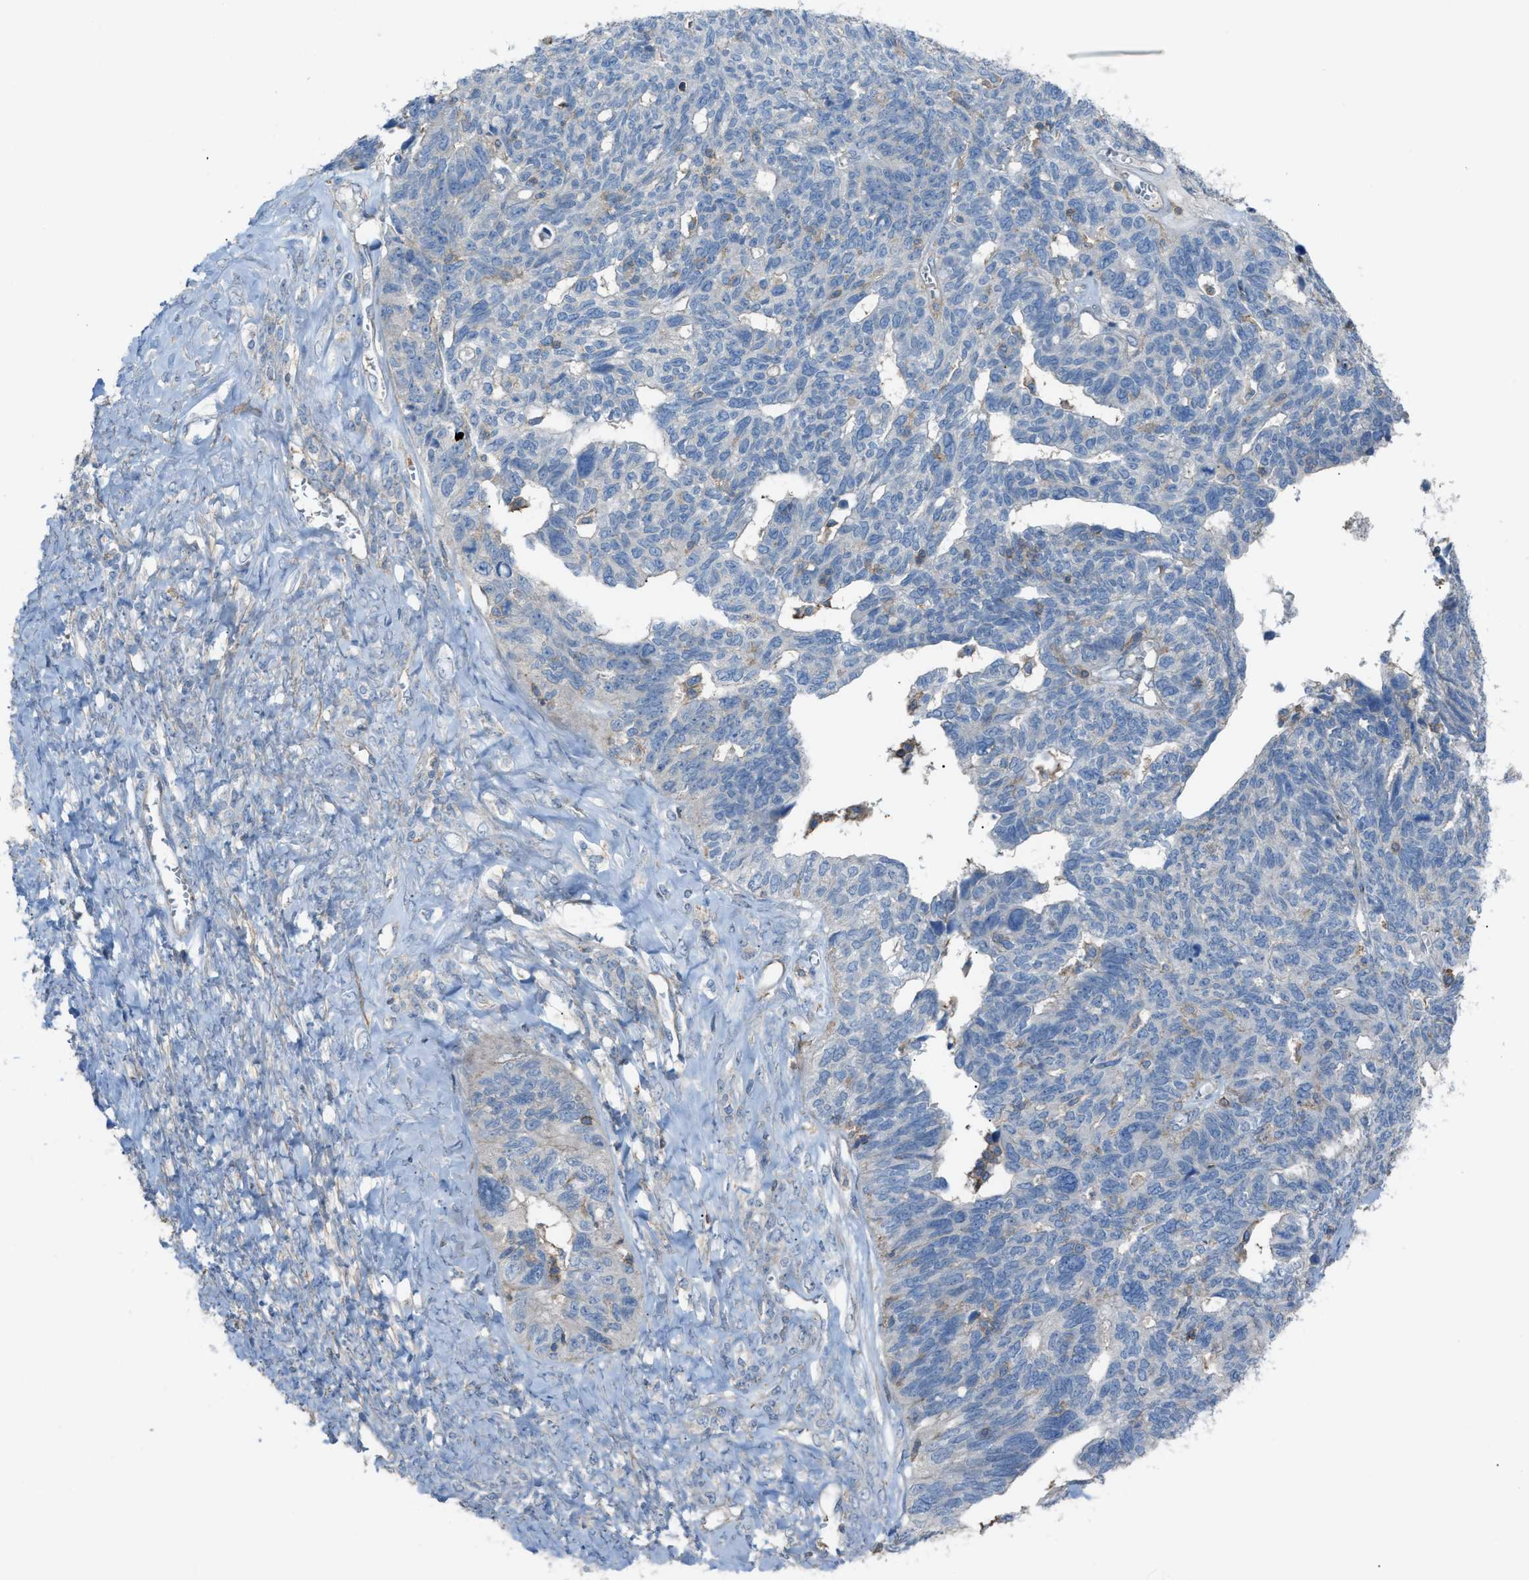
{"staining": {"intensity": "negative", "quantity": "none", "location": "none"}, "tissue": "ovarian cancer", "cell_type": "Tumor cells", "image_type": "cancer", "snomed": [{"axis": "morphology", "description": "Cystadenocarcinoma, serous, NOS"}, {"axis": "topography", "description": "Ovary"}], "caption": "High power microscopy image of an IHC photomicrograph of ovarian serous cystadenocarcinoma, revealing no significant expression in tumor cells. (DAB (3,3'-diaminobenzidine) IHC visualized using brightfield microscopy, high magnification).", "gene": "NCK2", "patient": {"sex": "female", "age": 79}}